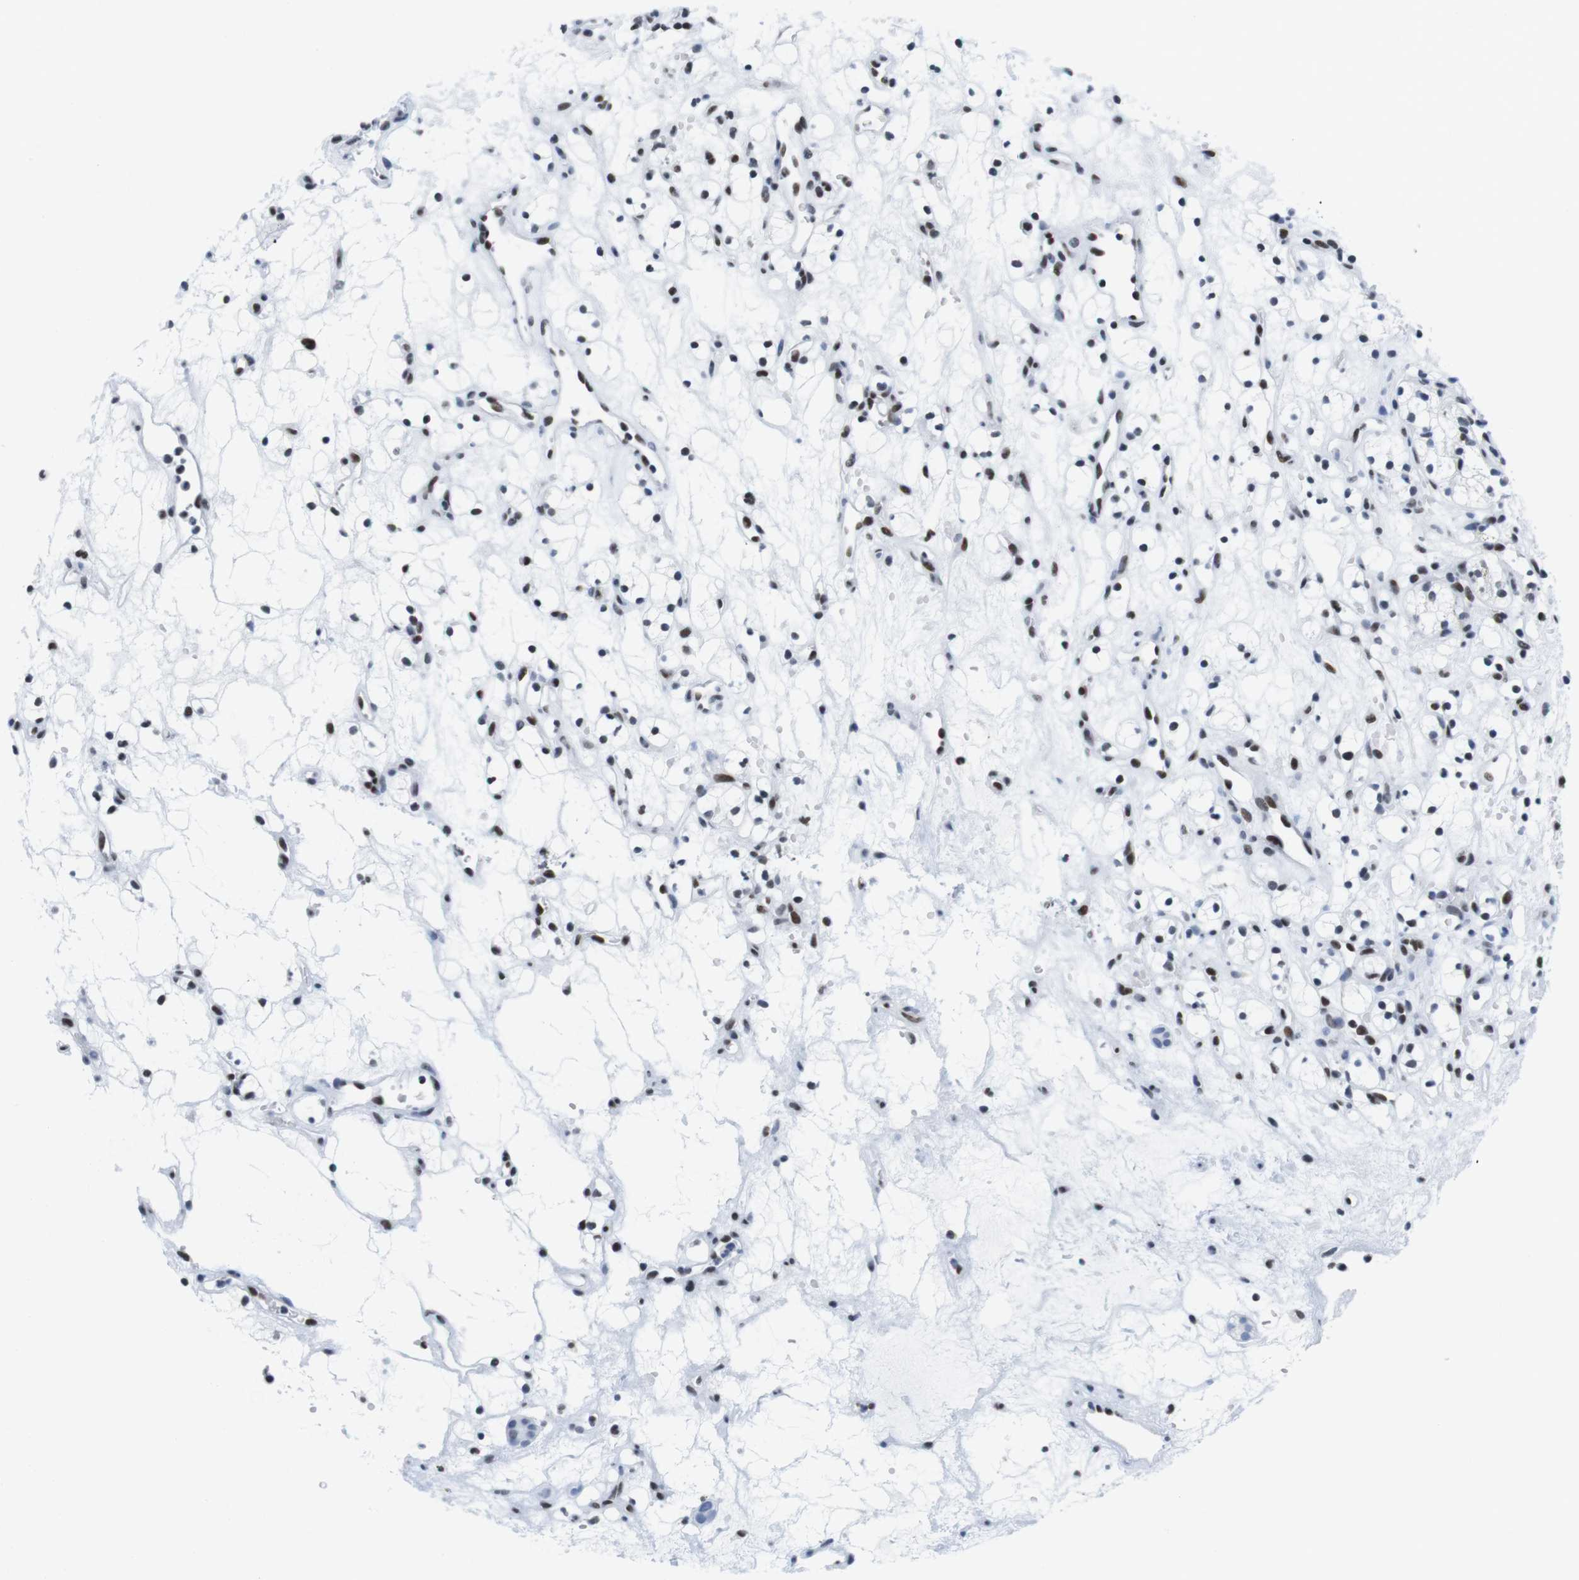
{"staining": {"intensity": "moderate", "quantity": "25%-75%", "location": "nuclear"}, "tissue": "renal cancer", "cell_type": "Tumor cells", "image_type": "cancer", "snomed": [{"axis": "morphology", "description": "Adenocarcinoma, NOS"}, {"axis": "topography", "description": "Kidney"}], "caption": "A medium amount of moderate nuclear positivity is present in approximately 25%-75% of tumor cells in renal adenocarcinoma tissue. The staining was performed using DAB to visualize the protein expression in brown, while the nuclei were stained in blue with hematoxylin (Magnification: 20x).", "gene": "IFI16", "patient": {"sex": "female", "age": 60}}